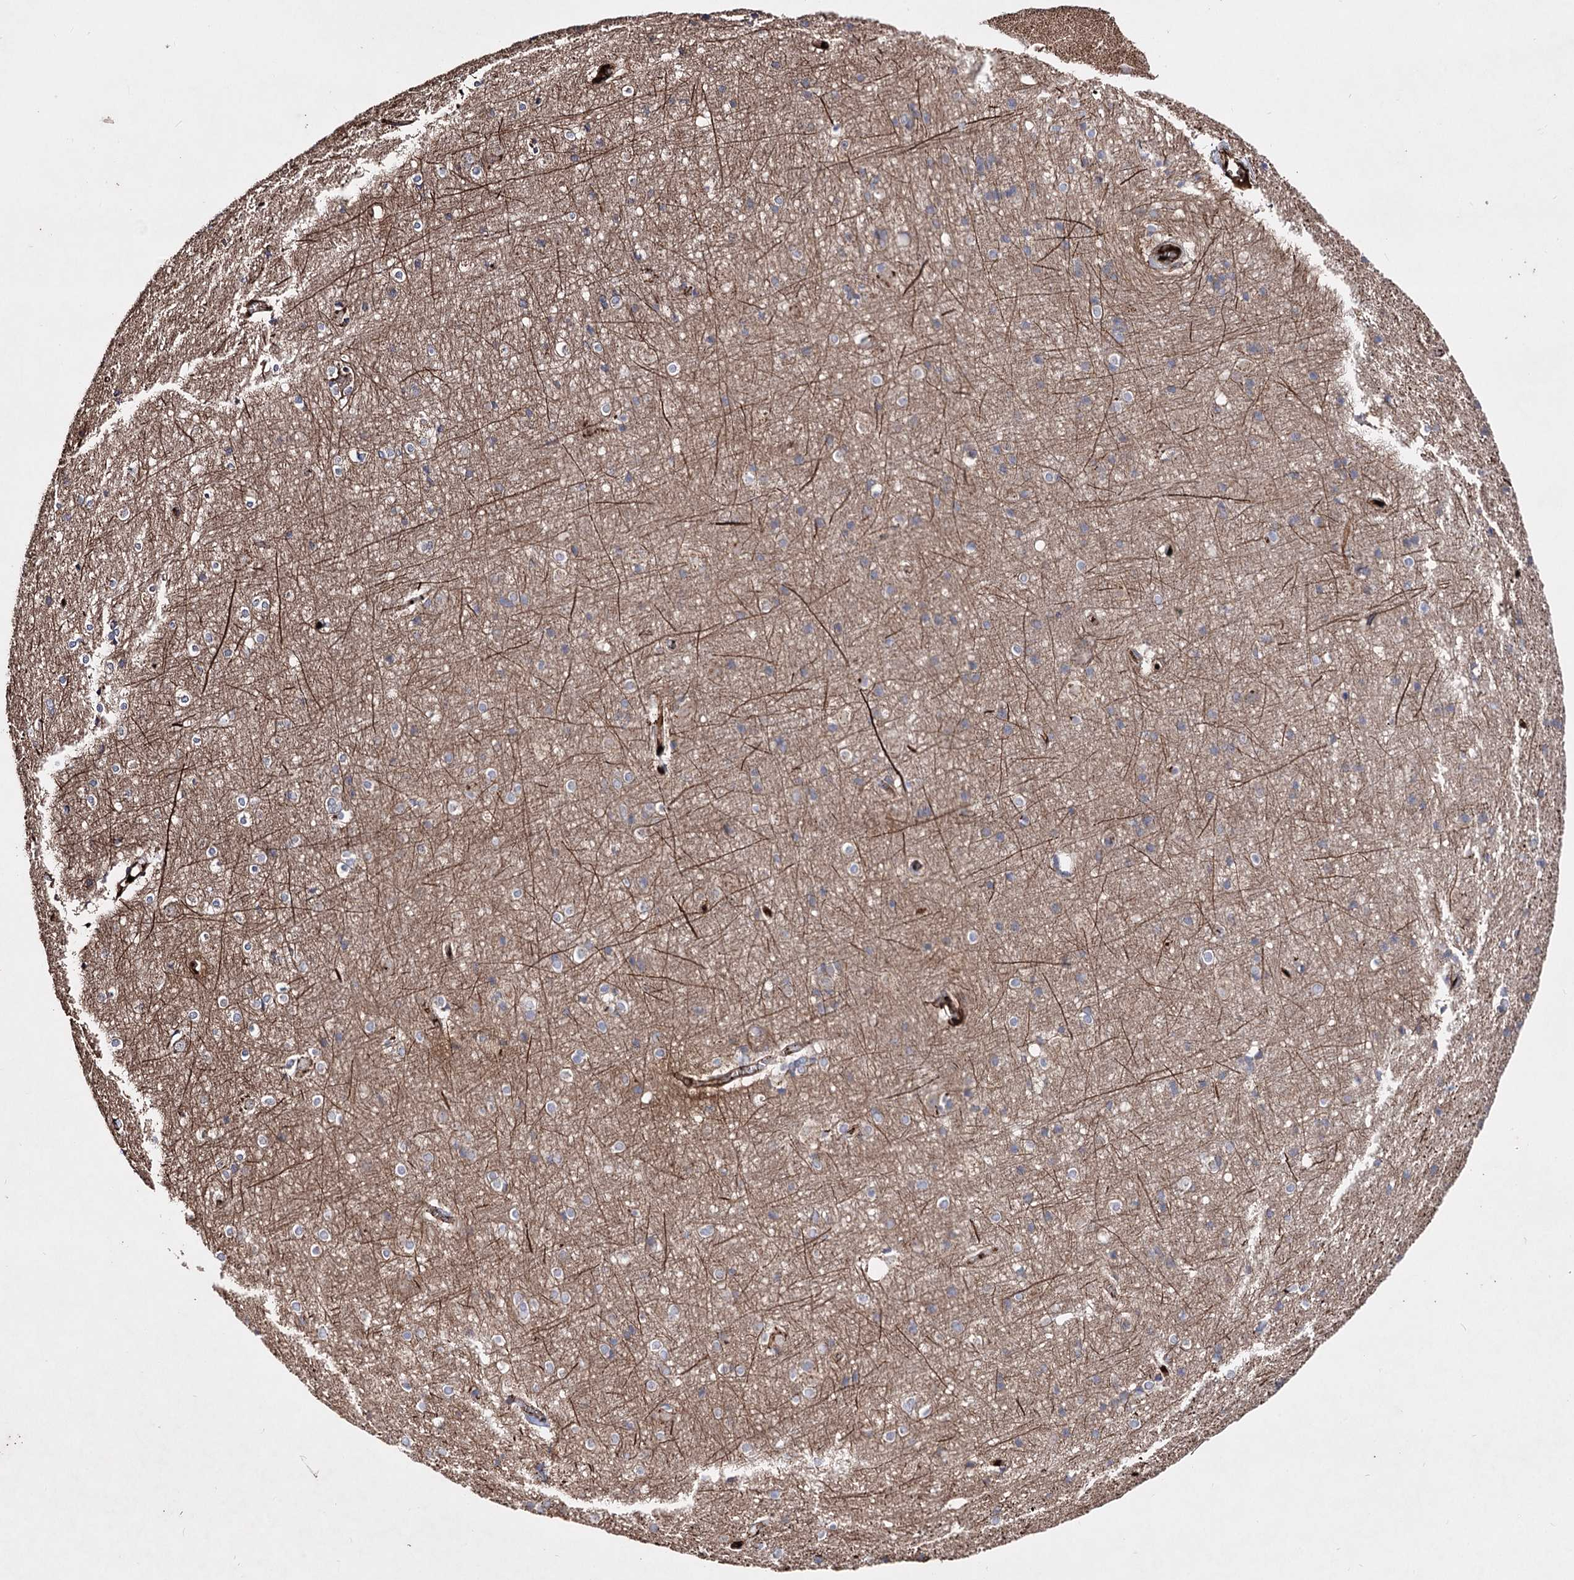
{"staining": {"intensity": "negative", "quantity": "none", "location": "none"}, "tissue": "cerebral cortex", "cell_type": "Endothelial cells", "image_type": "normal", "snomed": [{"axis": "morphology", "description": "Normal tissue, NOS"}, {"axis": "topography", "description": "Cerebral cortex"}], "caption": "This is a image of immunohistochemistry staining of normal cerebral cortex, which shows no staining in endothelial cells.", "gene": "ARHGAP20", "patient": {"sex": "male", "age": 54}}